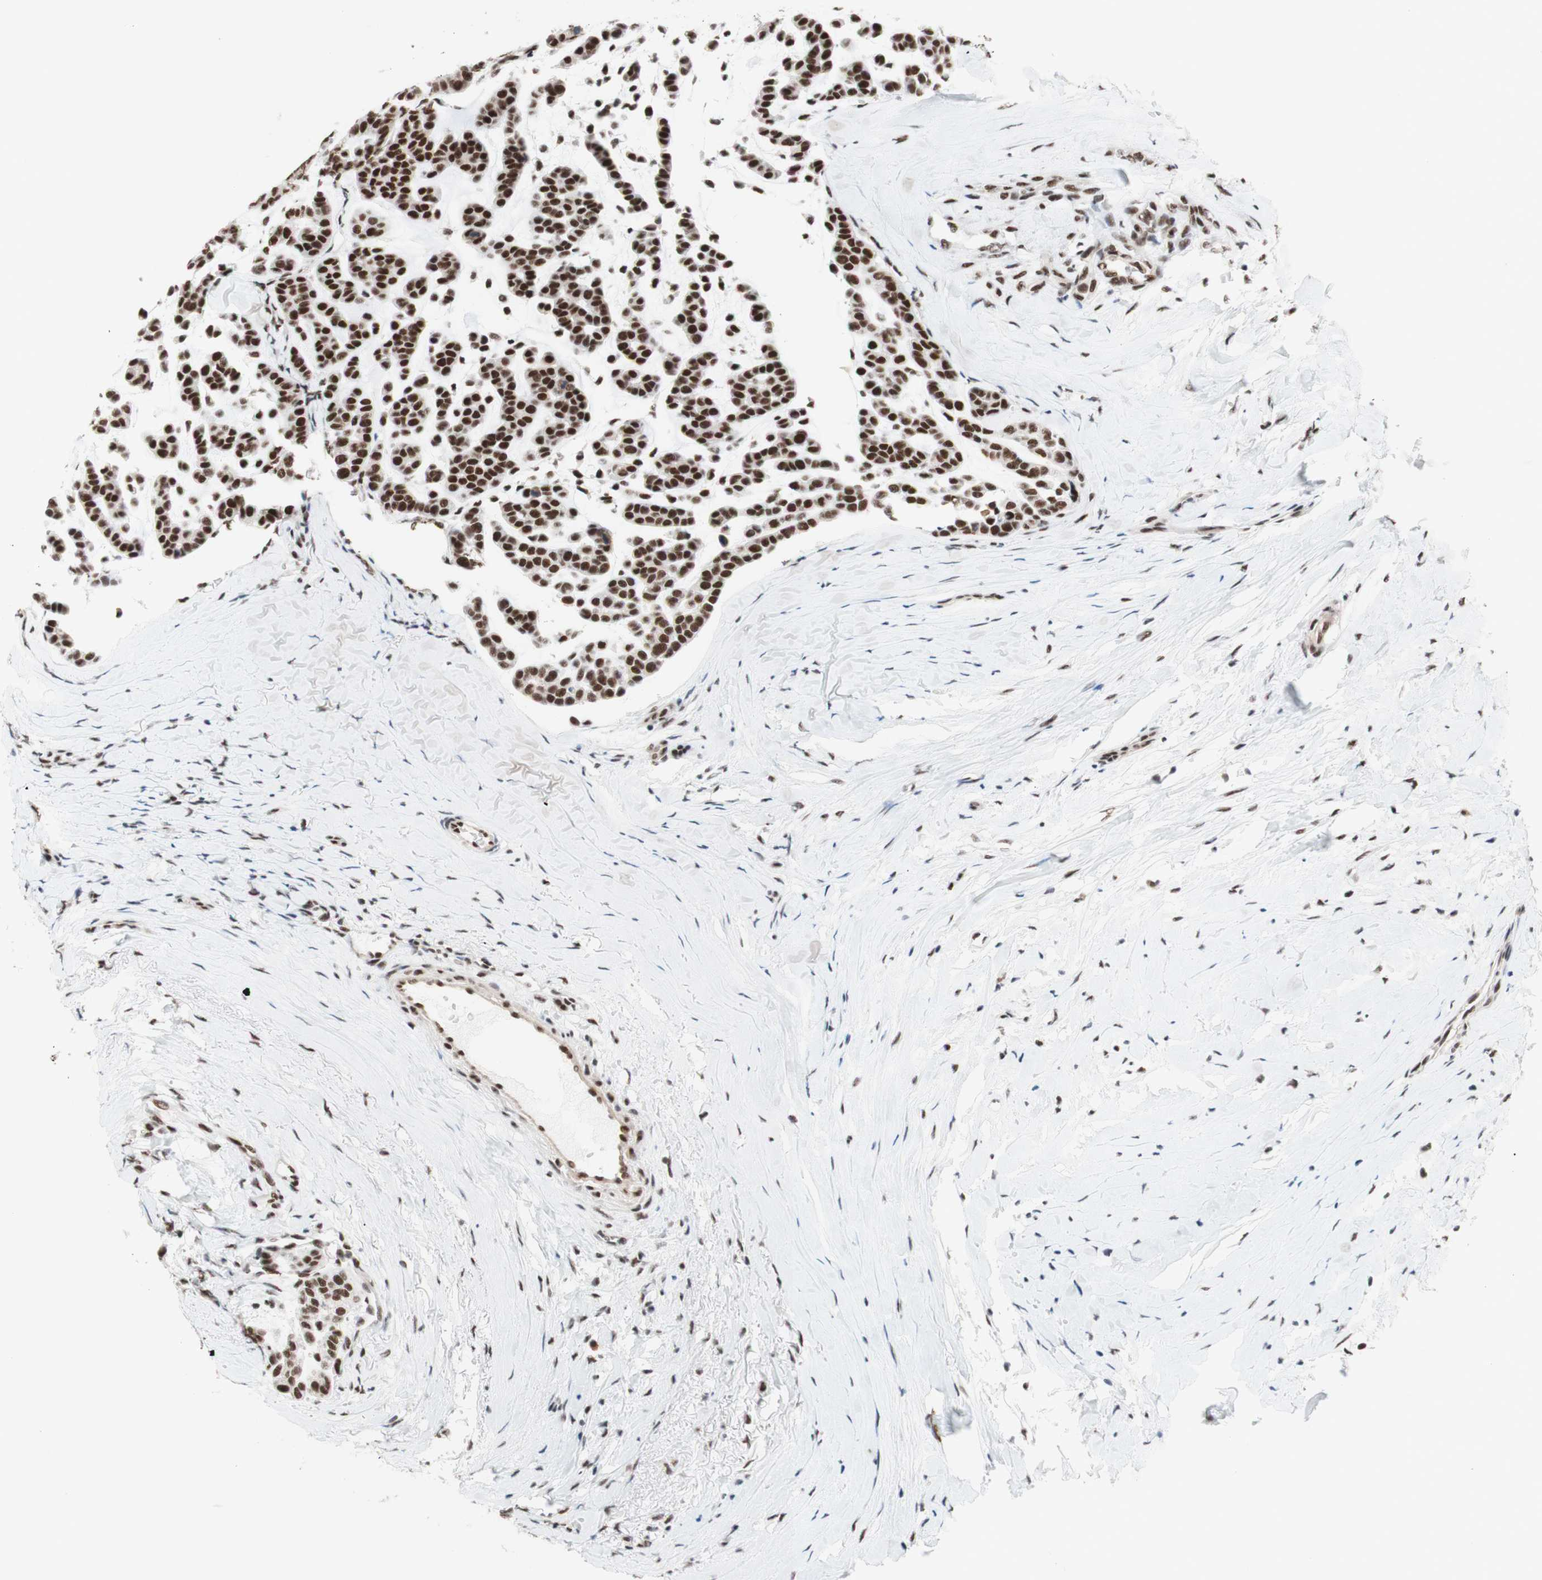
{"staining": {"intensity": "strong", "quantity": ">75%", "location": "nuclear"}, "tissue": "head and neck cancer", "cell_type": "Tumor cells", "image_type": "cancer", "snomed": [{"axis": "morphology", "description": "Adenocarcinoma, NOS"}, {"axis": "morphology", "description": "Adenoma, NOS"}, {"axis": "topography", "description": "Head-Neck"}], "caption": "Approximately >75% of tumor cells in head and neck cancer show strong nuclear protein staining as visualized by brown immunohistochemical staining.", "gene": "PRPF19", "patient": {"sex": "female", "age": 55}}